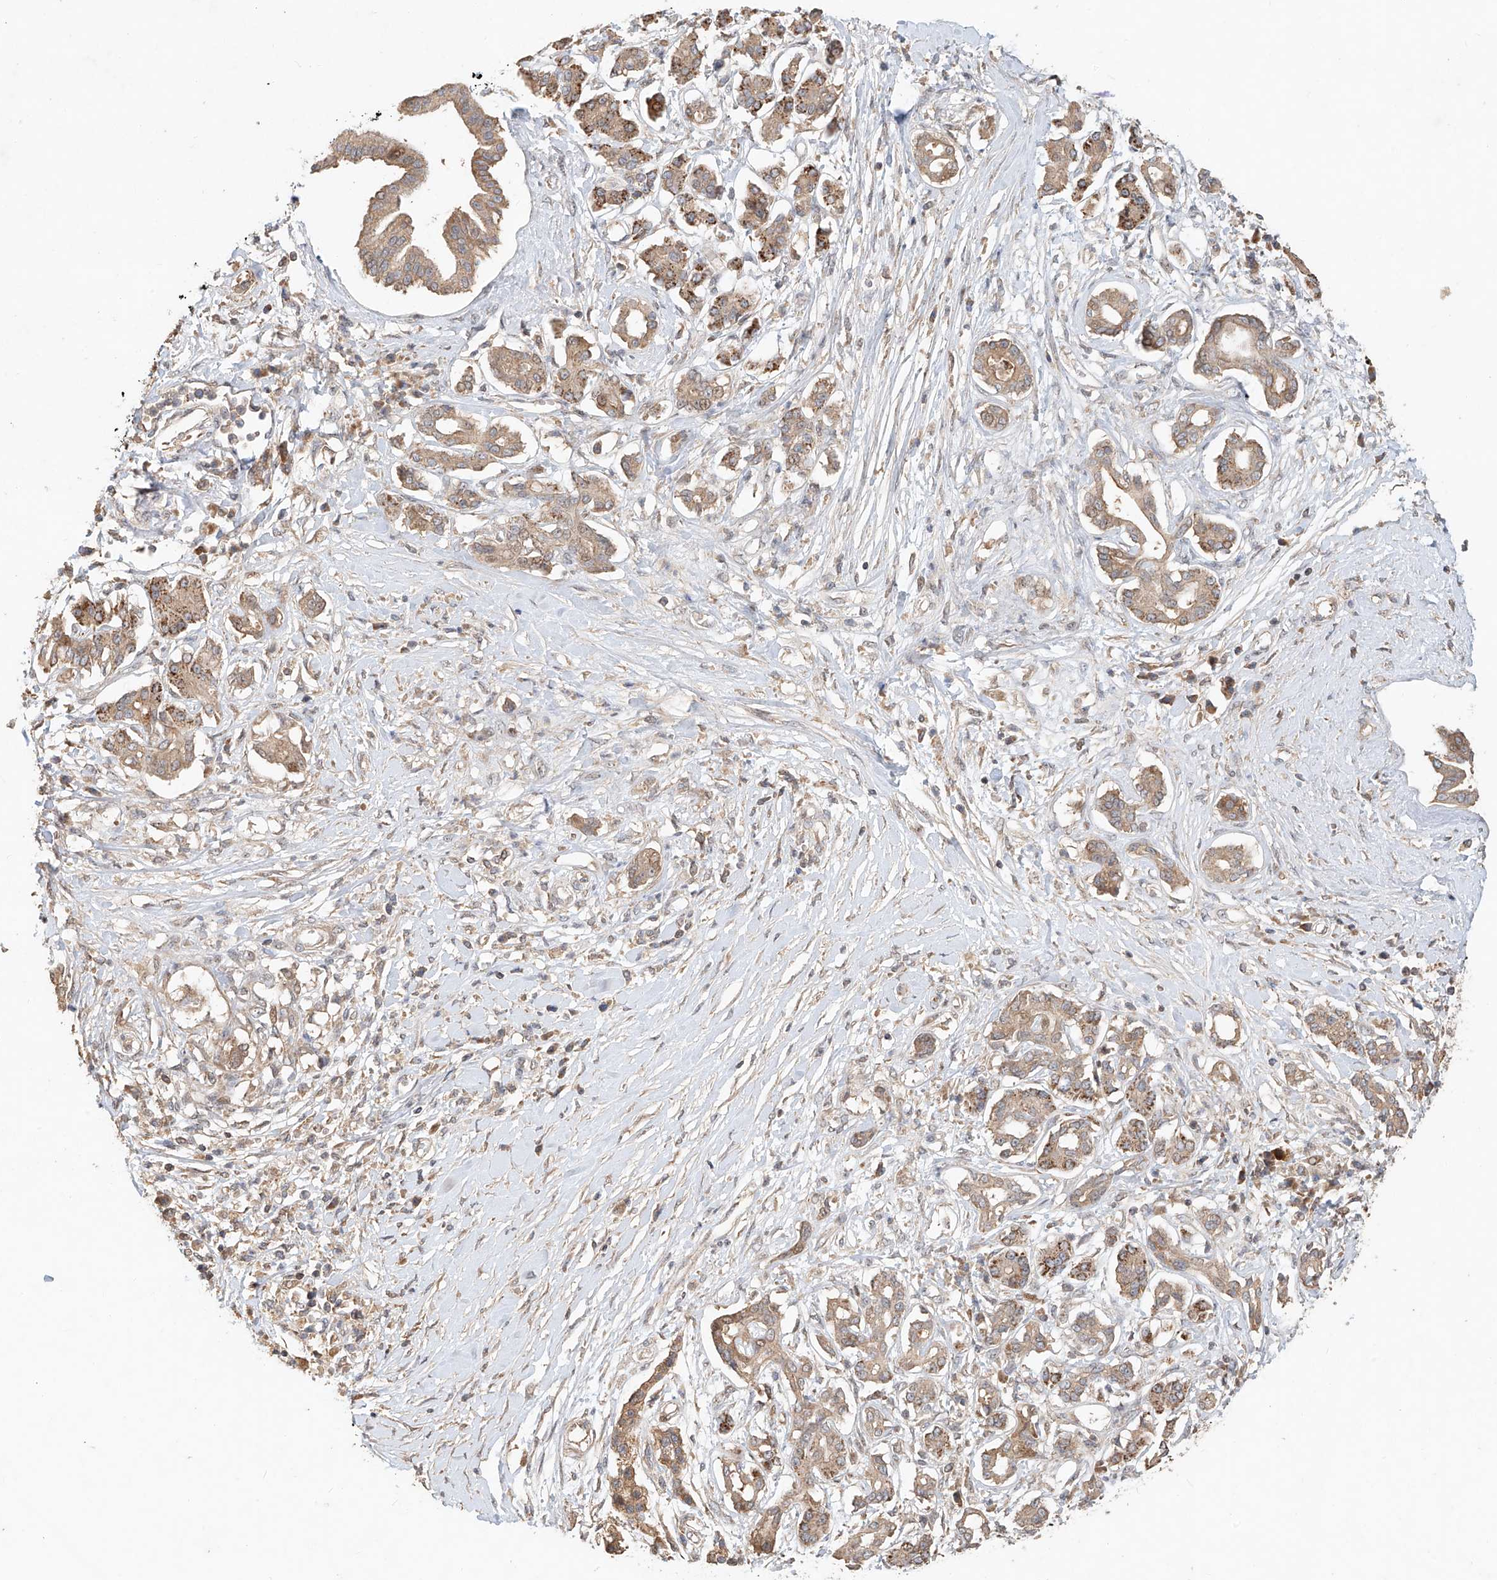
{"staining": {"intensity": "weak", "quantity": ">75%", "location": "cytoplasmic/membranous"}, "tissue": "pancreatic cancer", "cell_type": "Tumor cells", "image_type": "cancer", "snomed": [{"axis": "morphology", "description": "Inflammation, NOS"}, {"axis": "morphology", "description": "Adenocarcinoma, NOS"}, {"axis": "topography", "description": "Pancreas"}], "caption": "Brown immunohistochemical staining in human pancreatic cancer (adenocarcinoma) reveals weak cytoplasmic/membranous expression in approximately >75% of tumor cells. Nuclei are stained in blue.", "gene": "TMEM61", "patient": {"sex": "female", "age": 56}}